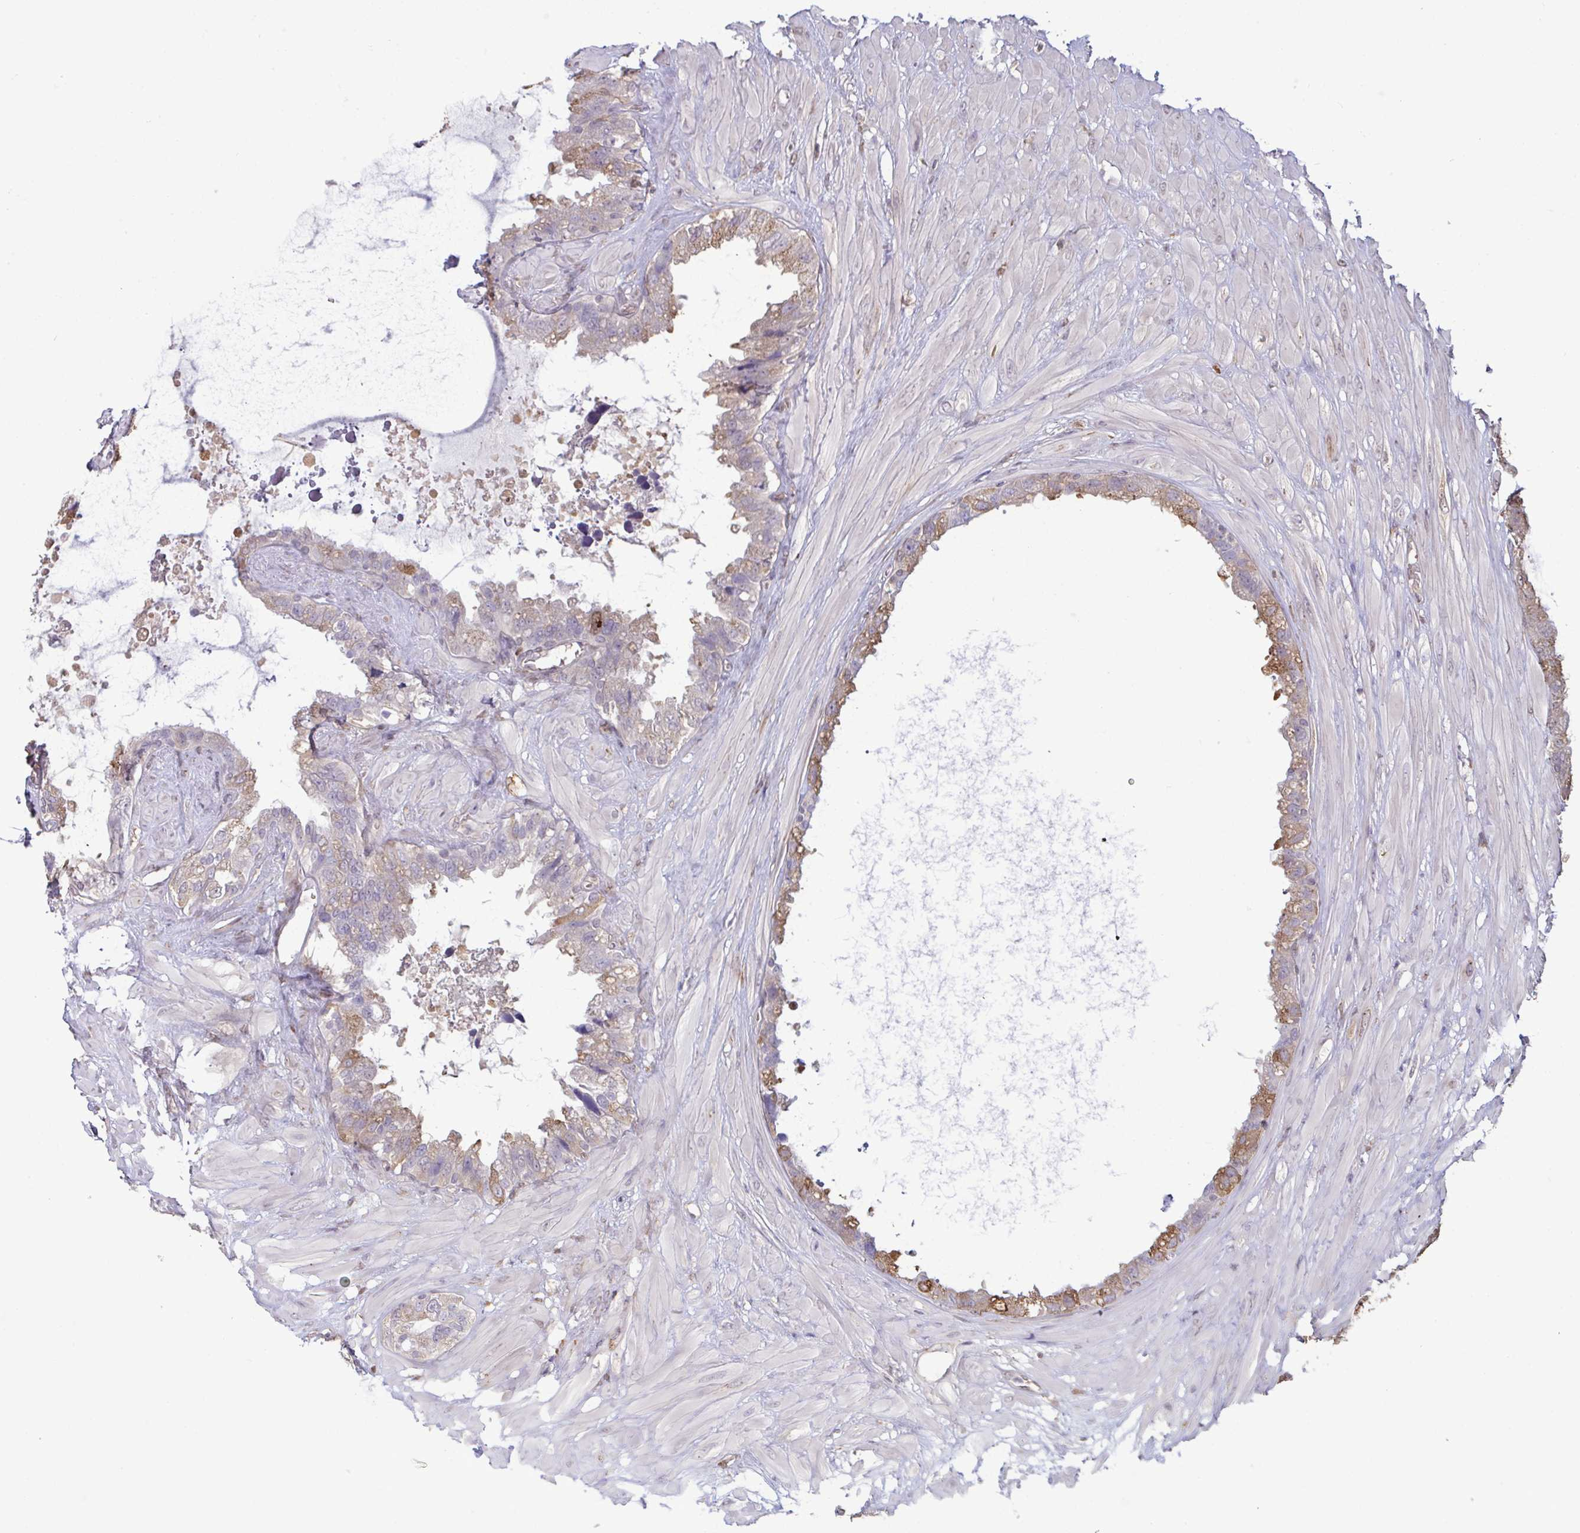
{"staining": {"intensity": "moderate", "quantity": "25%-75%", "location": "cytoplasmic/membranous"}, "tissue": "seminal vesicle", "cell_type": "Glandular cells", "image_type": "normal", "snomed": [{"axis": "morphology", "description": "Normal tissue, NOS"}, {"axis": "topography", "description": "Seminal veicle"}, {"axis": "topography", "description": "Peripheral nerve tissue"}], "caption": "IHC staining of normal seminal vesicle, which displays medium levels of moderate cytoplasmic/membranous positivity in approximately 25%-75% of glandular cells indicating moderate cytoplasmic/membranous protein staining. The staining was performed using DAB (3,3'-diaminobenzidine) (brown) for protein detection and nuclei were counterstained in hematoxylin (blue).", "gene": "SETD7", "patient": {"sex": "male", "age": 76}}